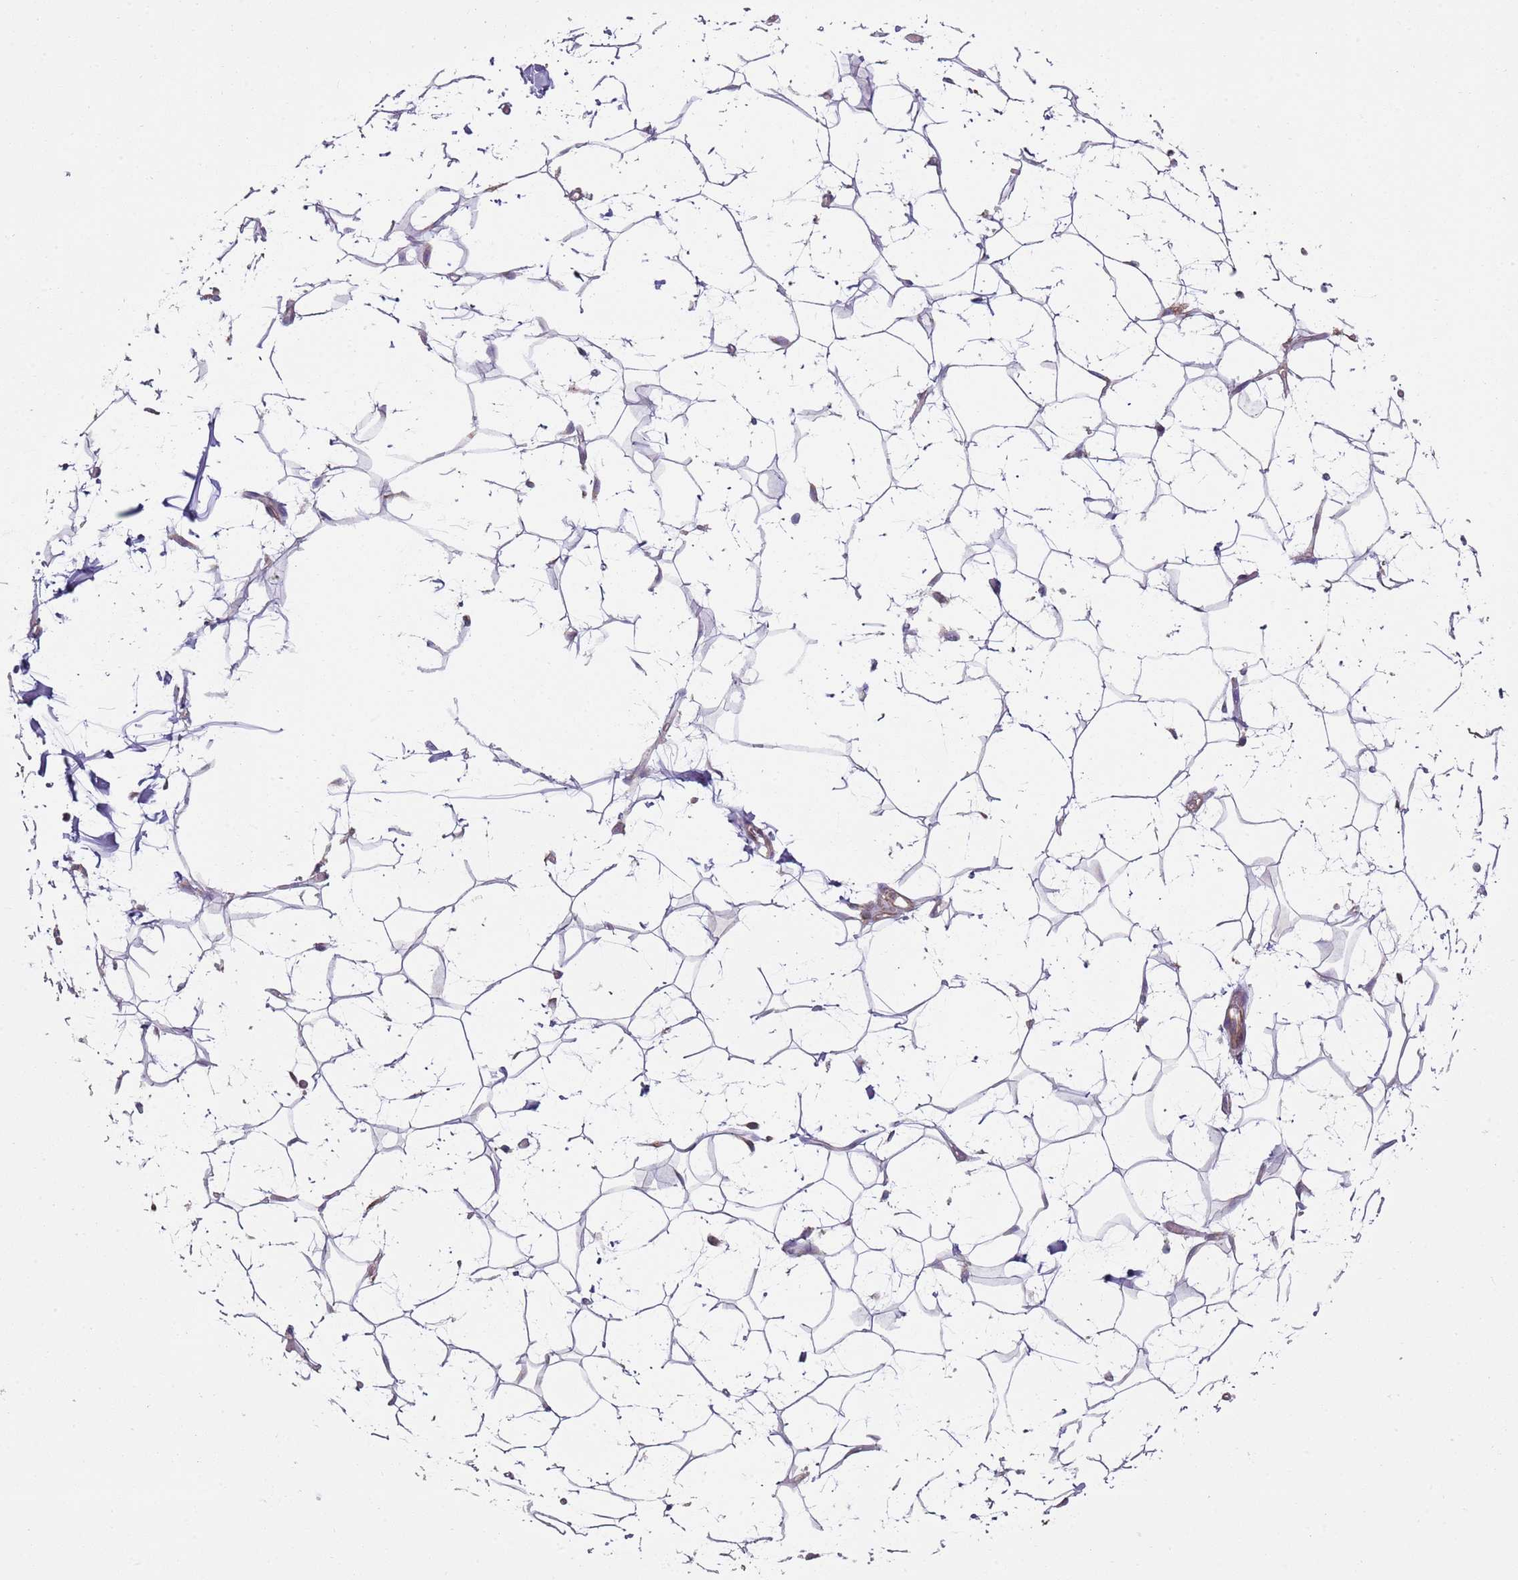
{"staining": {"intensity": "weak", "quantity": ">75%", "location": "cytoplasmic/membranous"}, "tissue": "adipose tissue", "cell_type": "Adipocytes", "image_type": "normal", "snomed": [{"axis": "morphology", "description": "Normal tissue, NOS"}, {"axis": "topography", "description": "Breast"}], "caption": "Immunohistochemical staining of benign human adipose tissue demonstrates low levels of weak cytoplasmic/membranous positivity in approximately >75% of adipocytes.", "gene": "GAS8", "patient": {"sex": "female", "age": 26}}